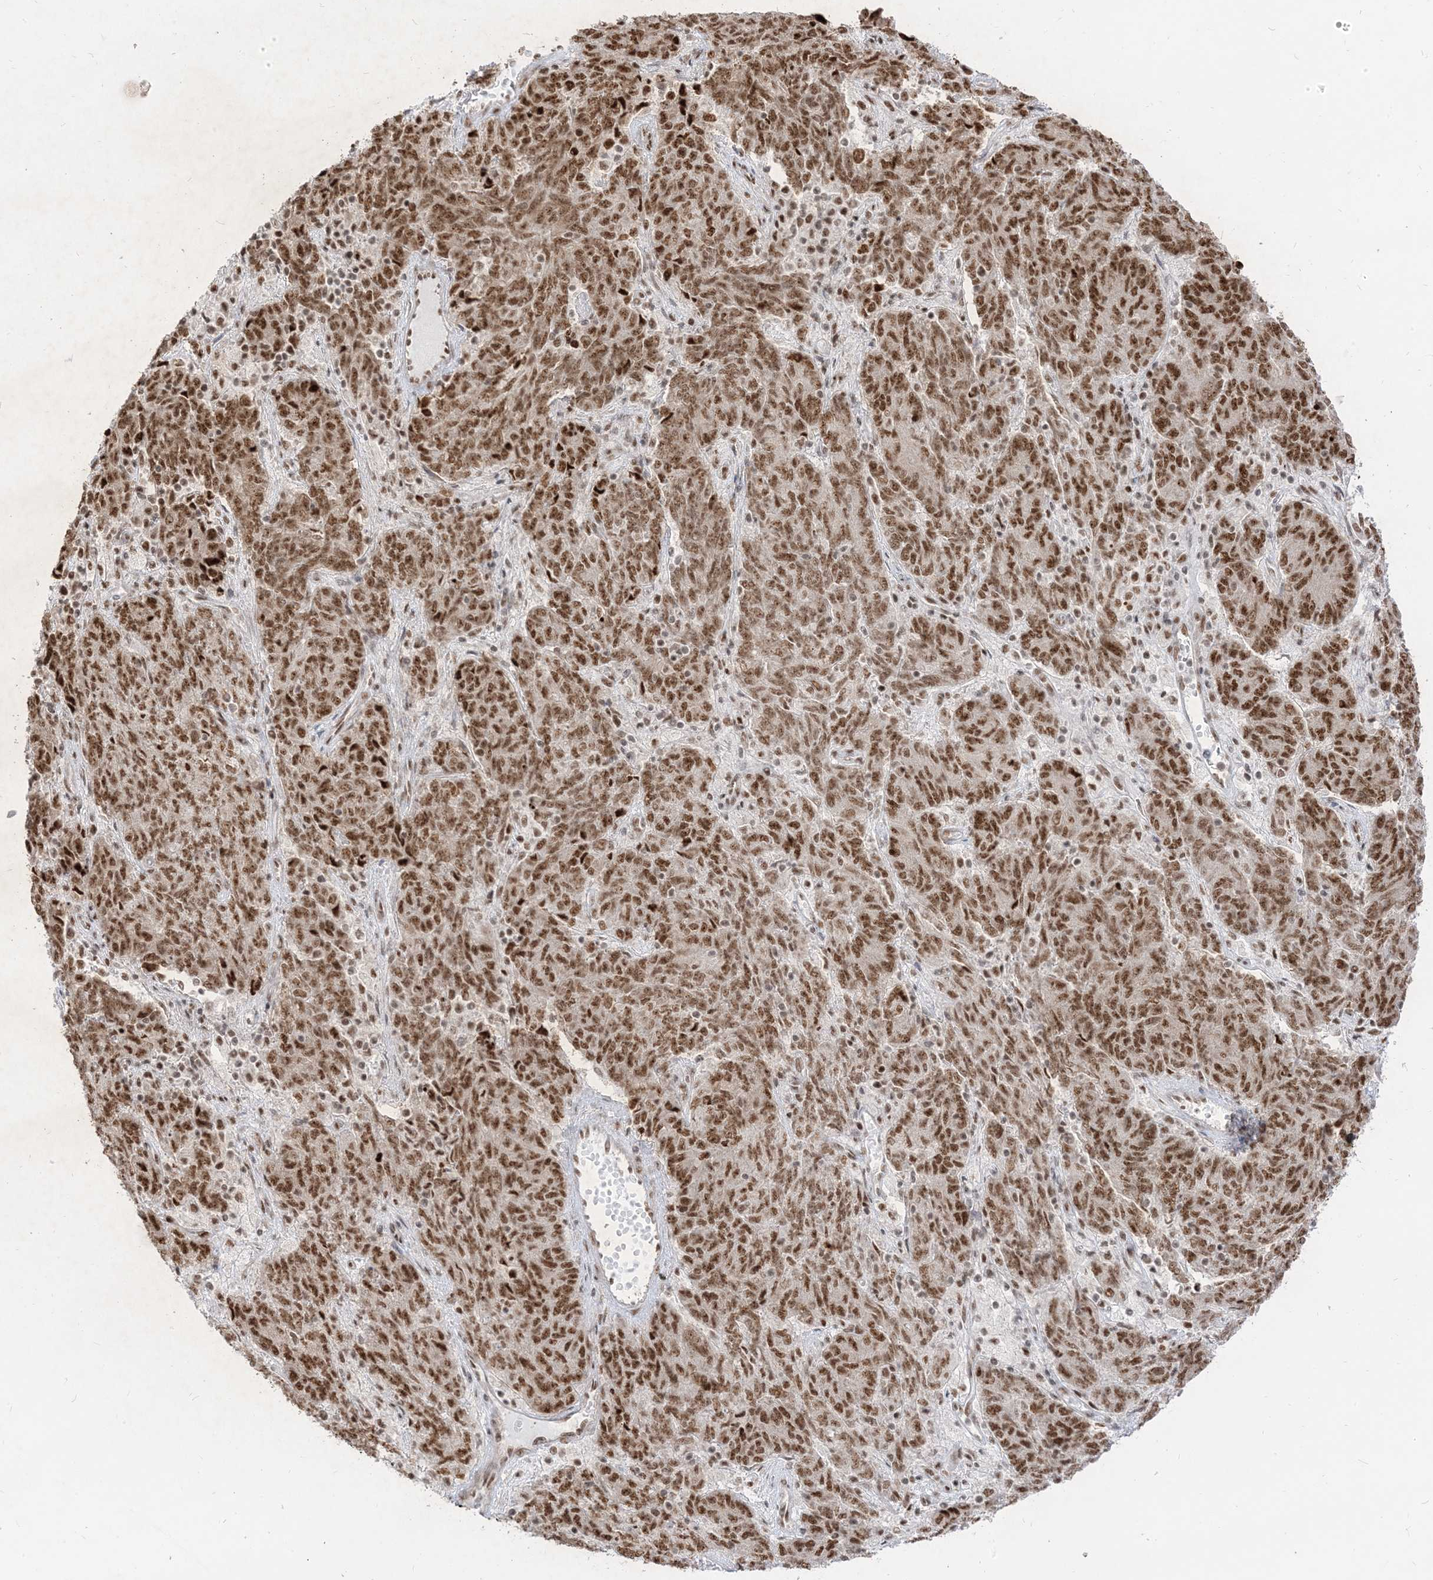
{"staining": {"intensity": "moderate", "quantity": ">75%", "location": "nuclear"}, "tissue": "endometrial cancer", "cell_type": "Tumor cells", "image_type": "cancer", "snomed": [{"axis": "morphology", "description": "Adenocarcinoma, NOS"}, {"axis": "topography", "description": "Endometrium"}], "caption": "Tumor cells show medium levels of moderate nuclear expression in approximately >75% of cells in human endometrial cancer (adenocarcinoma).", "gene": "ARGLU1", "patient": {"sex": "female", "age": 80}}